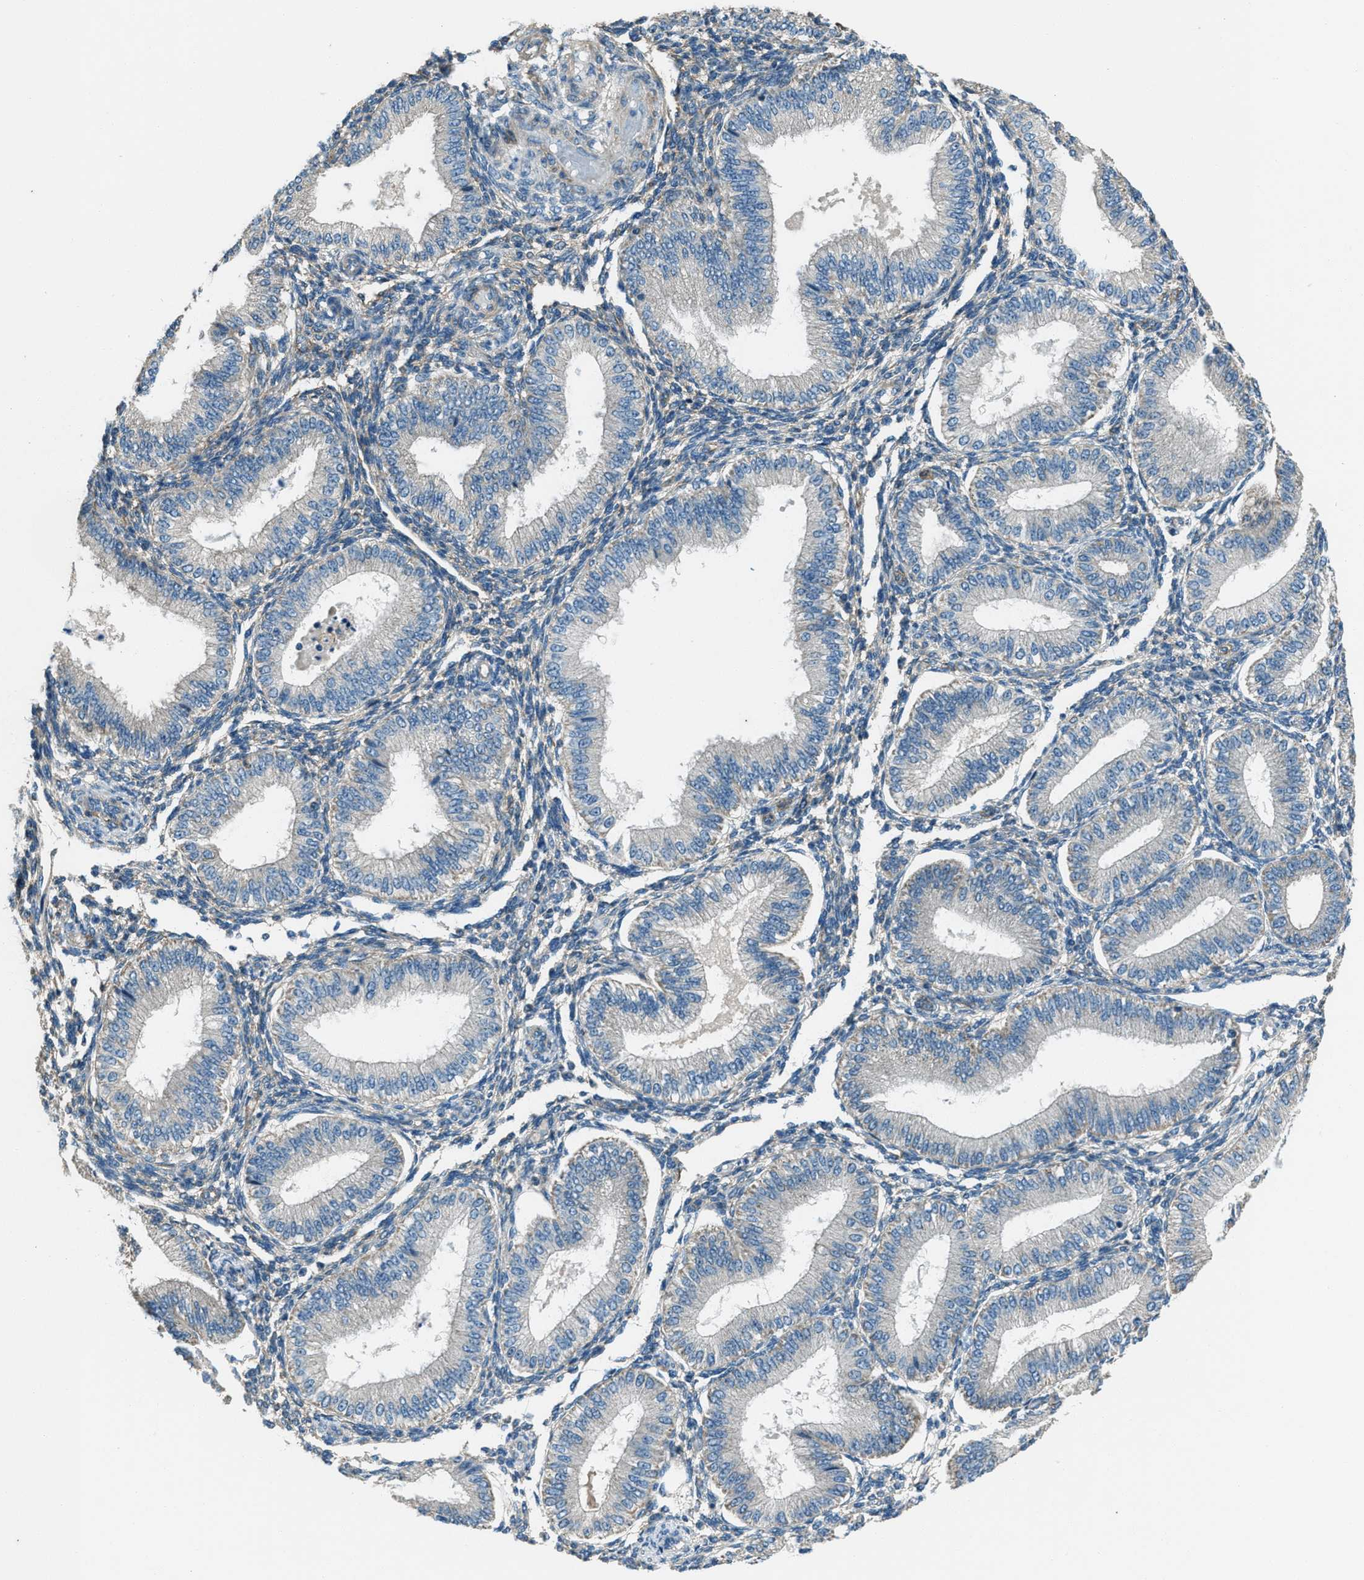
{"staining": {"intensity": "negative", "quantity": "none", "location": "none"}, "tissue": "endometrium", "cell_type": "Cells in endometrial stroma", "image_type": "normal", "snomed": [{"axis": "morphology", "description": "Normal tissue, NOS"}, {"axis": "topography", "description": "Endometrium"}], "caption": "The photomicrograph exhibits no significant staining in cells in endometrial stroma of endometrium. Nuclei are stained in blue.", "gene": "SVIL", "patient": {"sex": "female", "age": 39}}